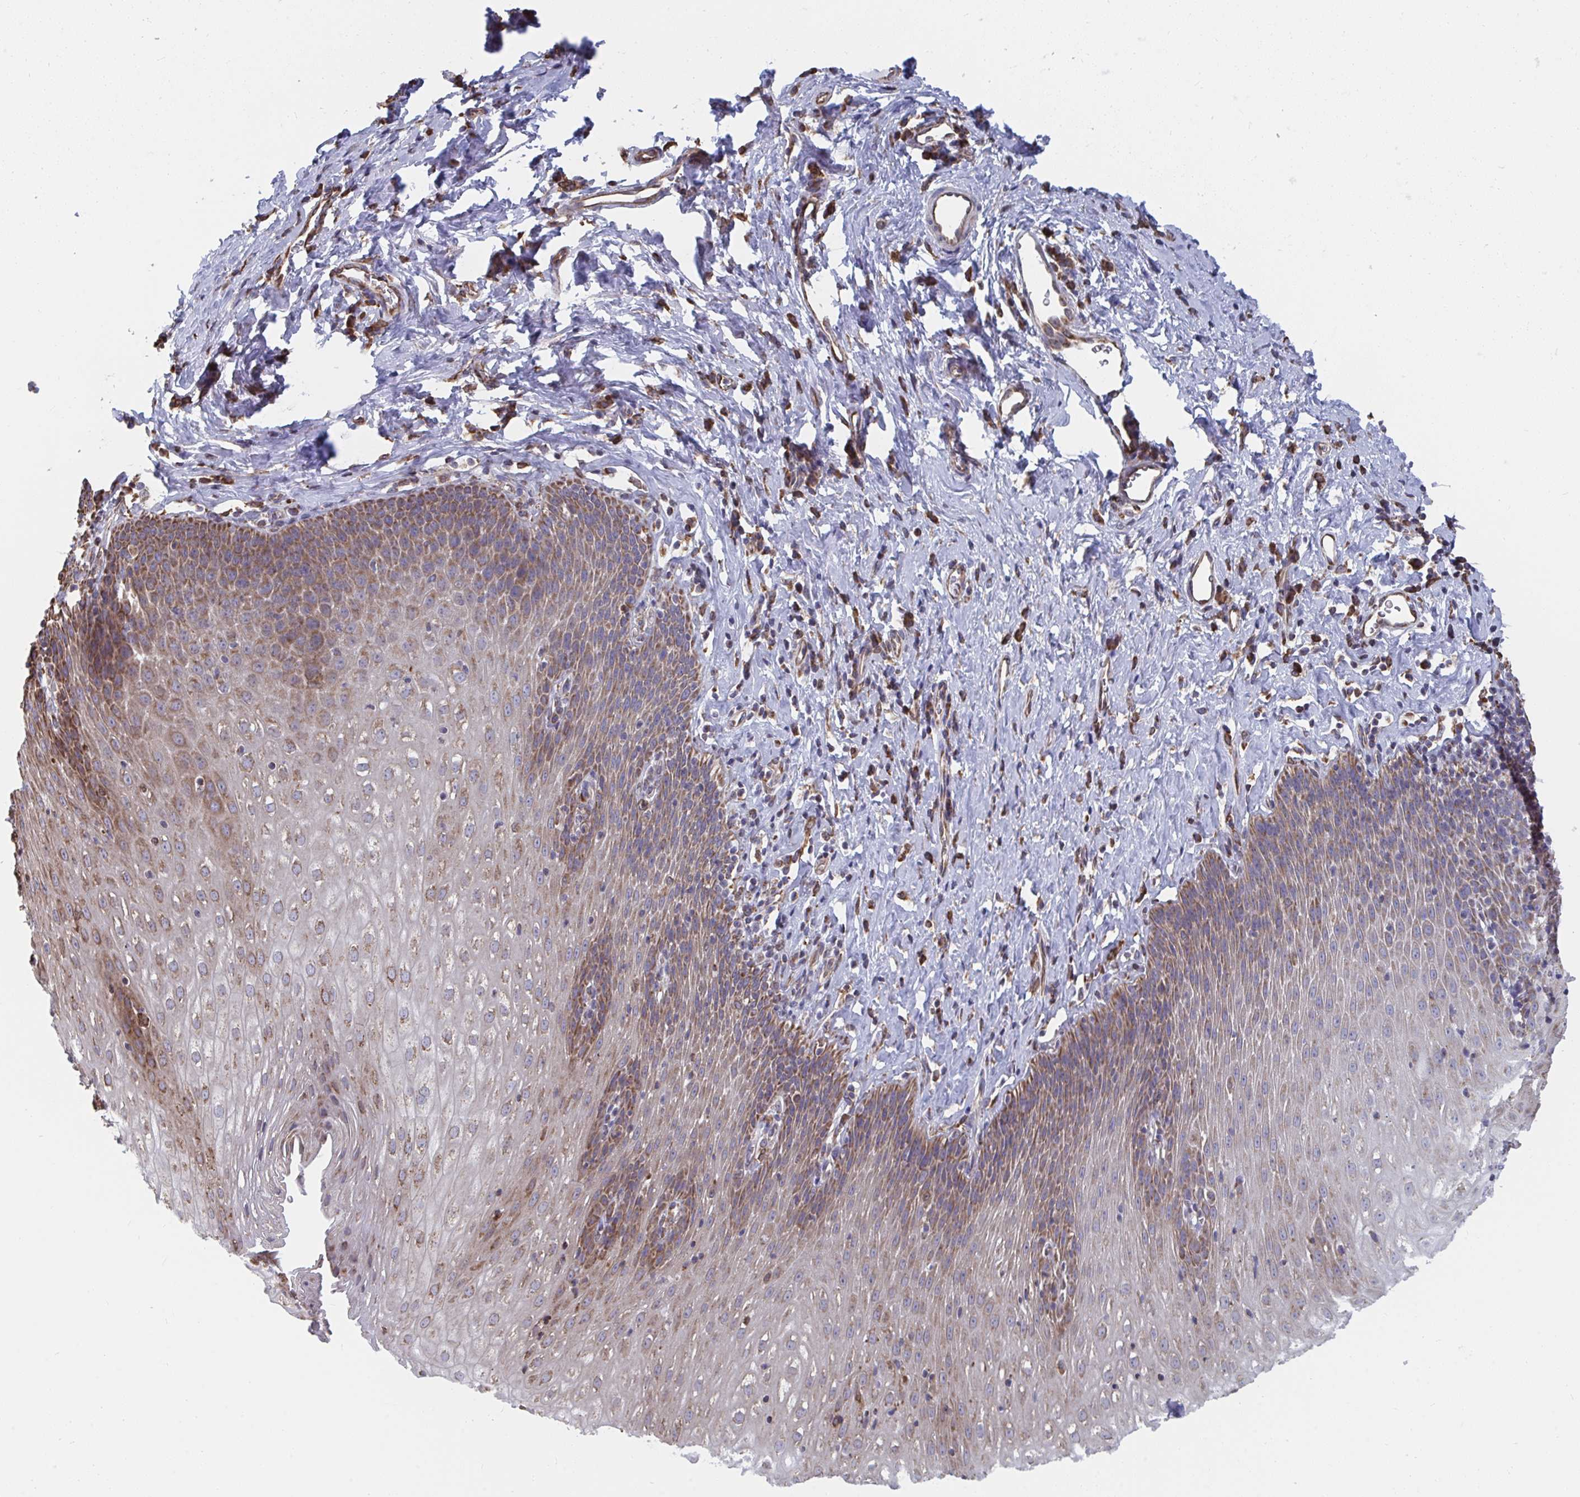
{"staining": {"intensity": "moderate", "quantity": "25%-75%", "location": "cytoplasmic/membranous"}, "tissue": "esophagus", "cell_type": "Squamous epithelial cells", "image_type": "normal", "snomed": [{"axis": "morphology", "description": "Normal tissue, NOS"}, {"axis": "topography", "description": "Esophagus"}], "caption": "Normal esophagus exhibits moderate cytoplasmic/membranous staining in approximately 25%-75% of squamous epithelial cells Immunohistochemistry (ihc) stains the protein of interest in brown and the nuclei are stained blue..", "gene": "ELAVL1", "patient": {"sex": "female", "age": 61}}